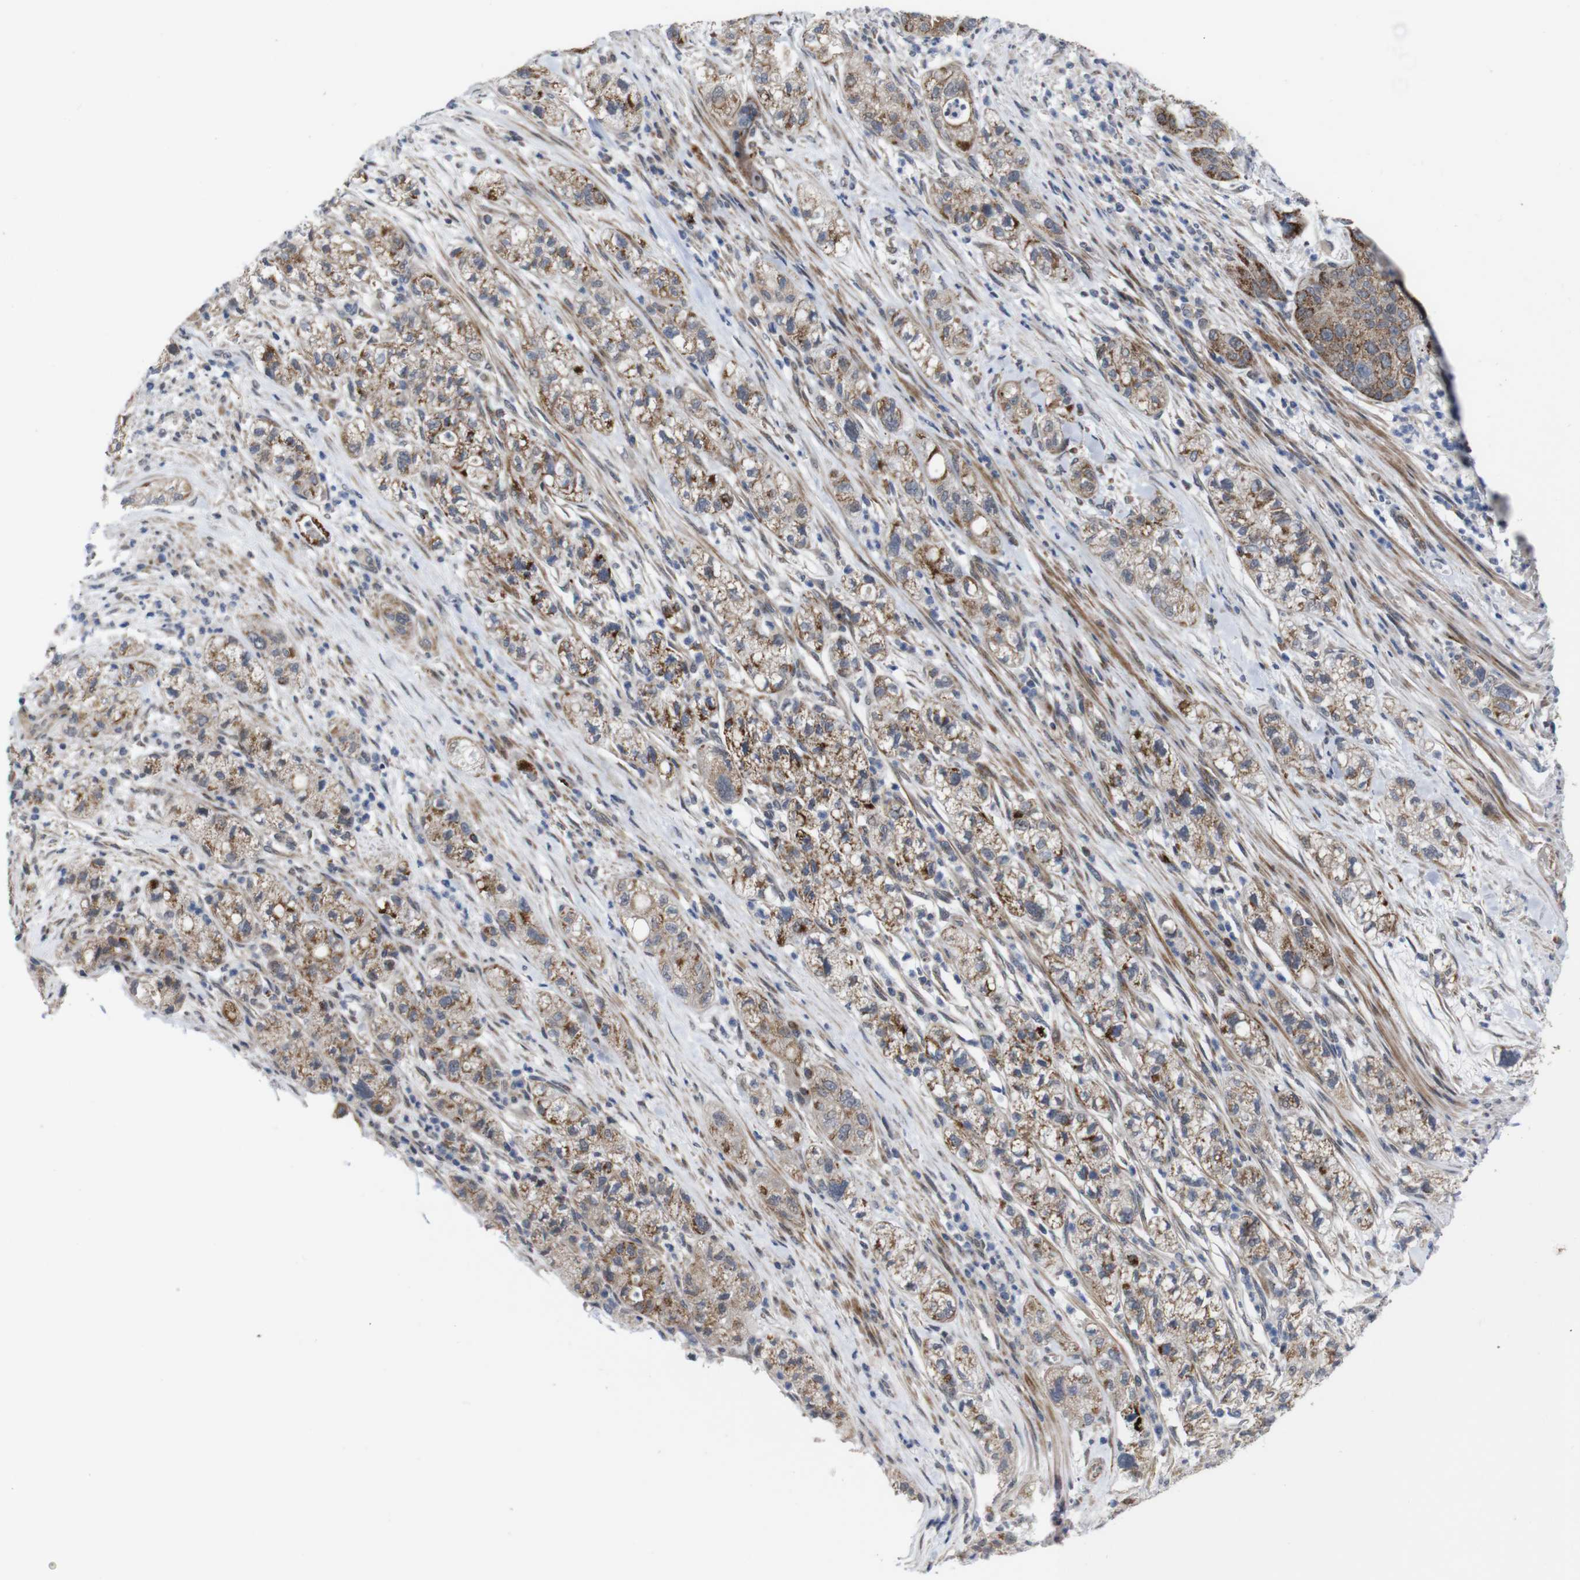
{"staining": {"intensity": "moderate", "quantity": ">75%", "location": "cytoplasmic/membranous"}, "tissue": "pancreatic cancer", "cell_type": "Tumor cells", "image_type": "cancer", "snomed": [{"axis": "morphology", "description": "Adenocarcinoma, NOS"}, {"axis": "topography", "description": "Pancreas"}], "caption": "Pancreatic adenocarcinoma tissue reveals moderate cytoplasmic/membranous staining in approximately >75% of tumor cells (DAB = brown stain, brightfield microscopy at high magnification).", "gene": "ATP7B", "patient": {"sex": "female", "age": 78}}